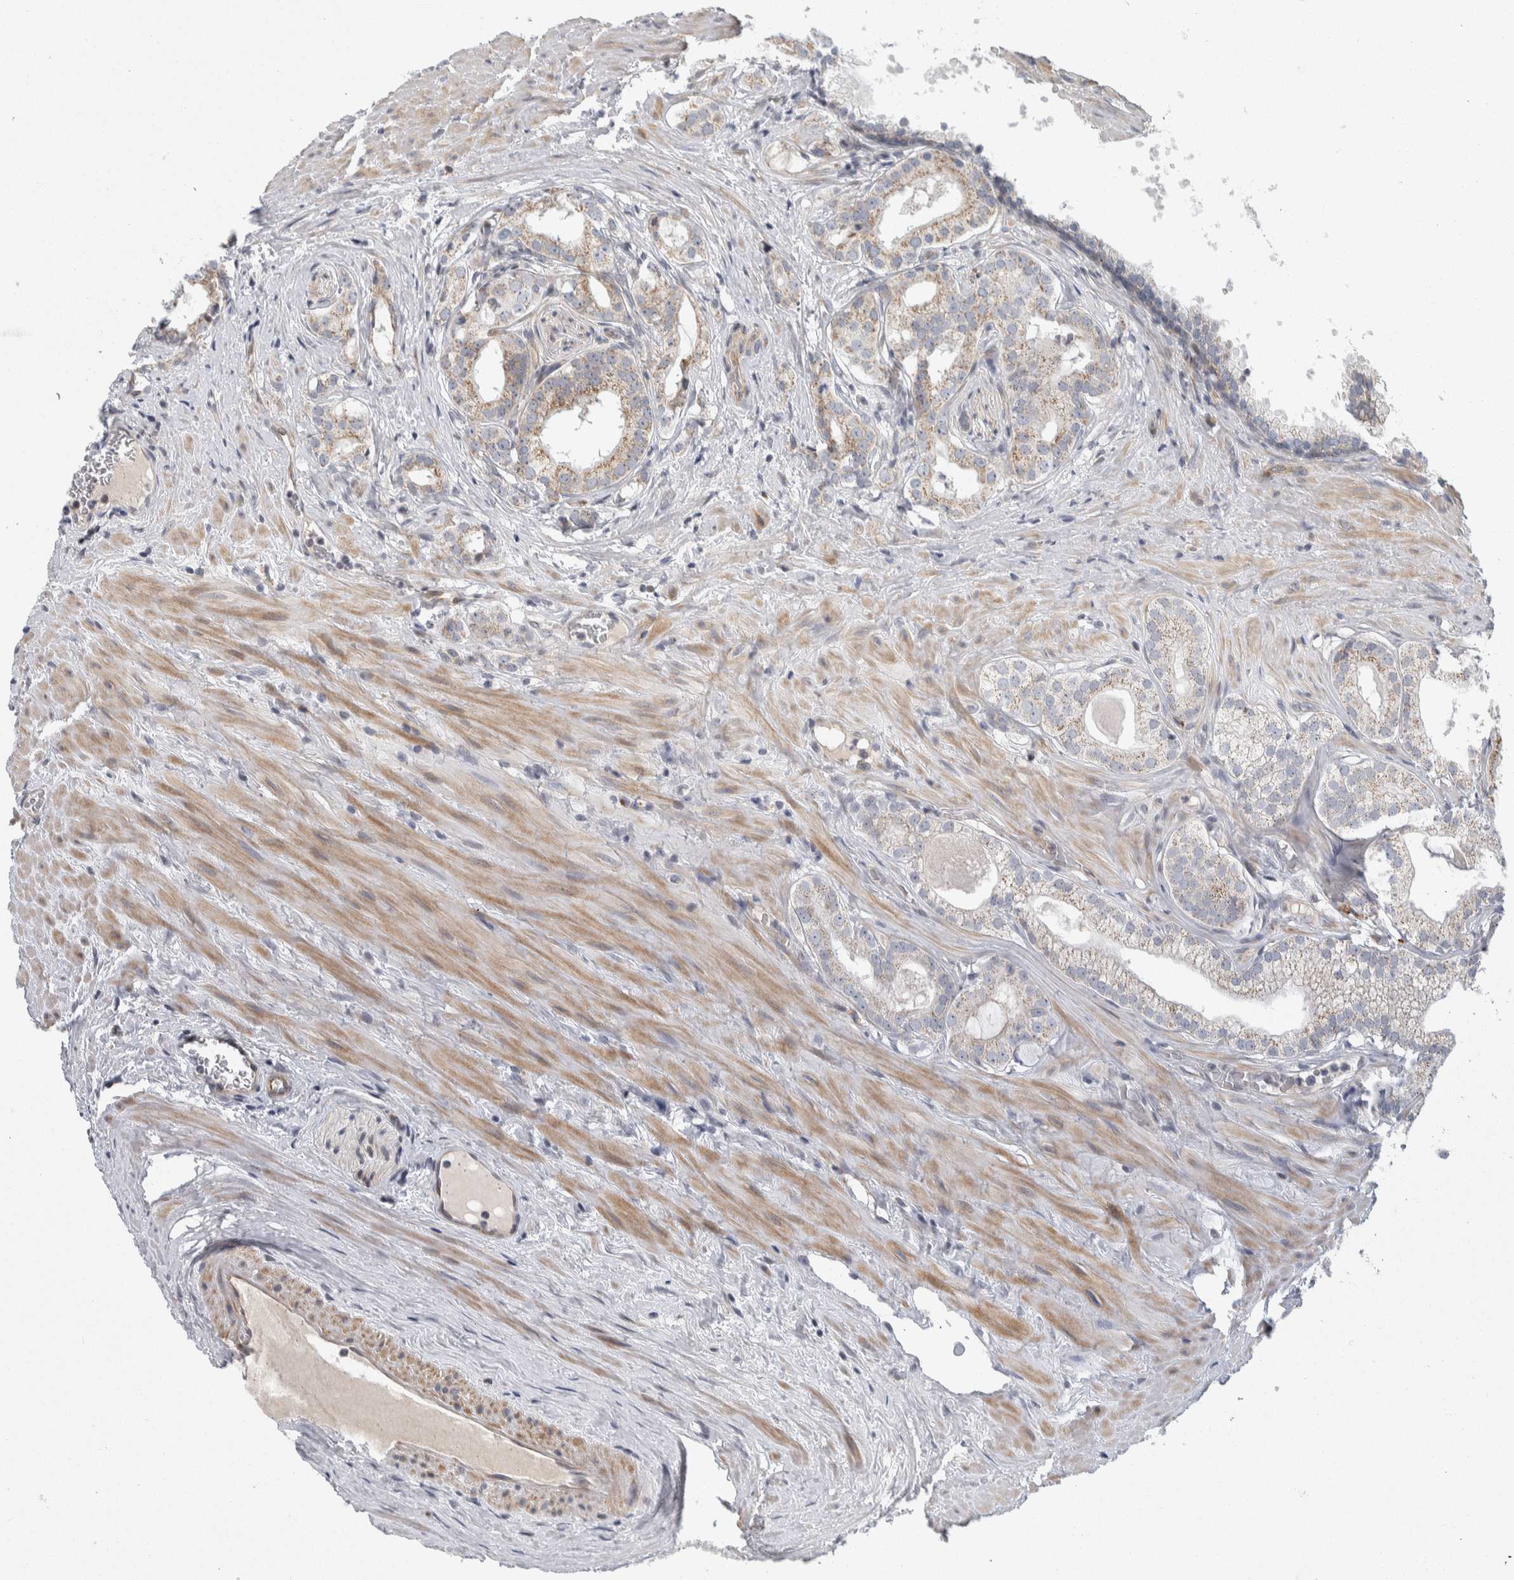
{"staining": {"intensity": "weak", "quantity": "25%-75%", "location": "cytoplasmic/membranous"}, "tissue": "prostate cancer", "cell_type": "Tumor cells", "image_type": "cancer", "snomed": [{"axis": "morphology", "description": "Adenocarcinoma, Low grade"}, {"axis": "topography", "description": "Prostate"}], "caption": "DAB (3,3'-diaminobenzidine) immunohistochemical staining of human prostate cancer shows weak cytoplasmic/membranous protein expression in approximately 25%-75% of tumor cells. The staining was performed using DAB (3,3'-diaminobenzidine) to visualize the protein expression in brown, while the nuclei were stained in blue with hematoxylin (Magnification: 20x).", "gene": "AFP", "patient": {"sex": "male", "age": 59}}